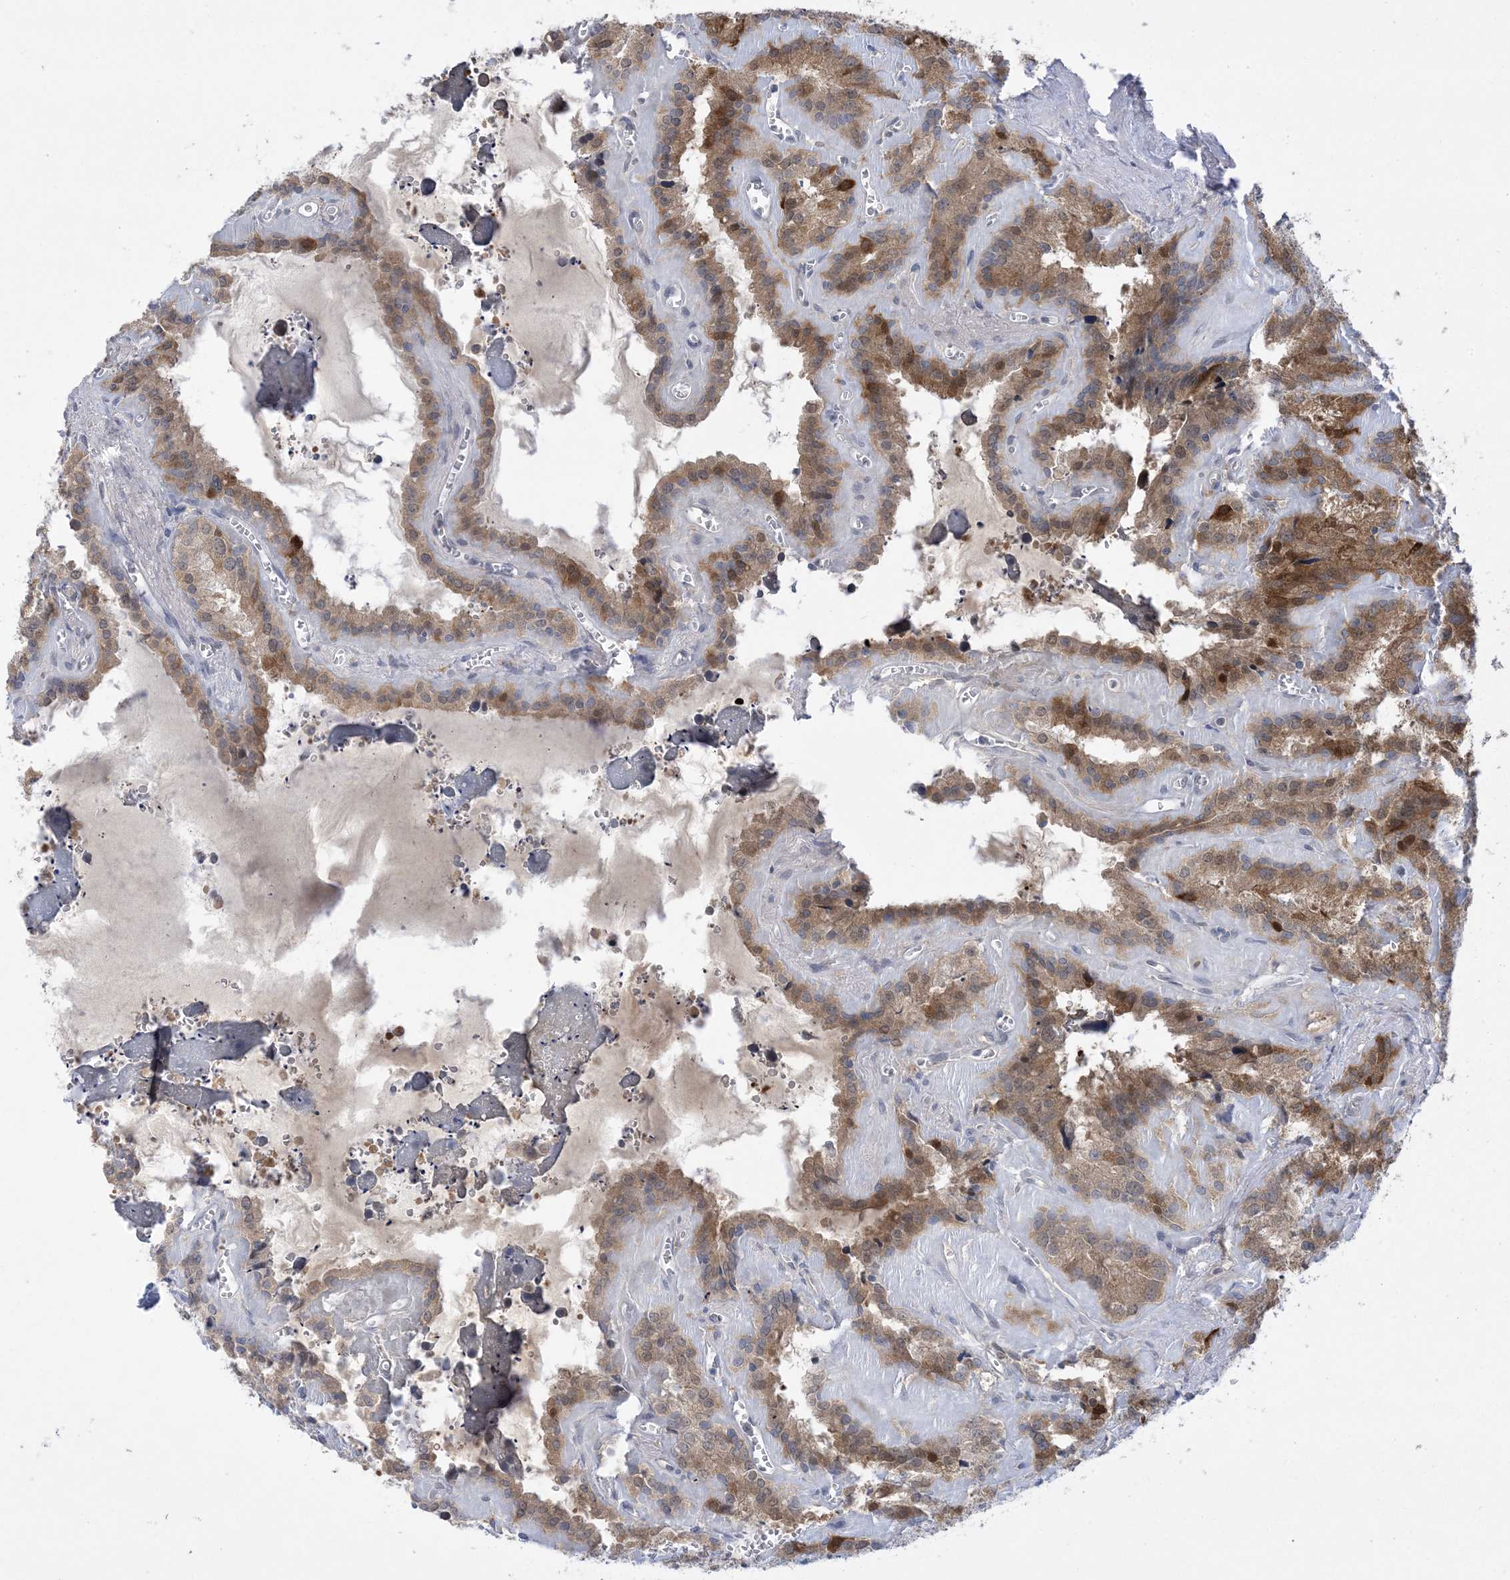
{"staining": {"intensity": "moderate", "quantity": ">75%", "location": "cytoplasmic/membranous"}, "tissue": "seminal vesicle", "cell_type": "Glandular cells", "image_type": "normal", "snomed": [{"axis": "morphology", "description": "Normal tissue, NOS"}, {"axis": "topography", "description": "Prostate"}, {"axis": "topography", "description": "Seminal veicle"}], "caption": "A brown stain highlights moderate cytoplasmic/membranous expression of a protein in glandular cells of benign human seminal vesicle.", "gene": "HMGCS1", "patient": {"sex": "male", "age": 59}}